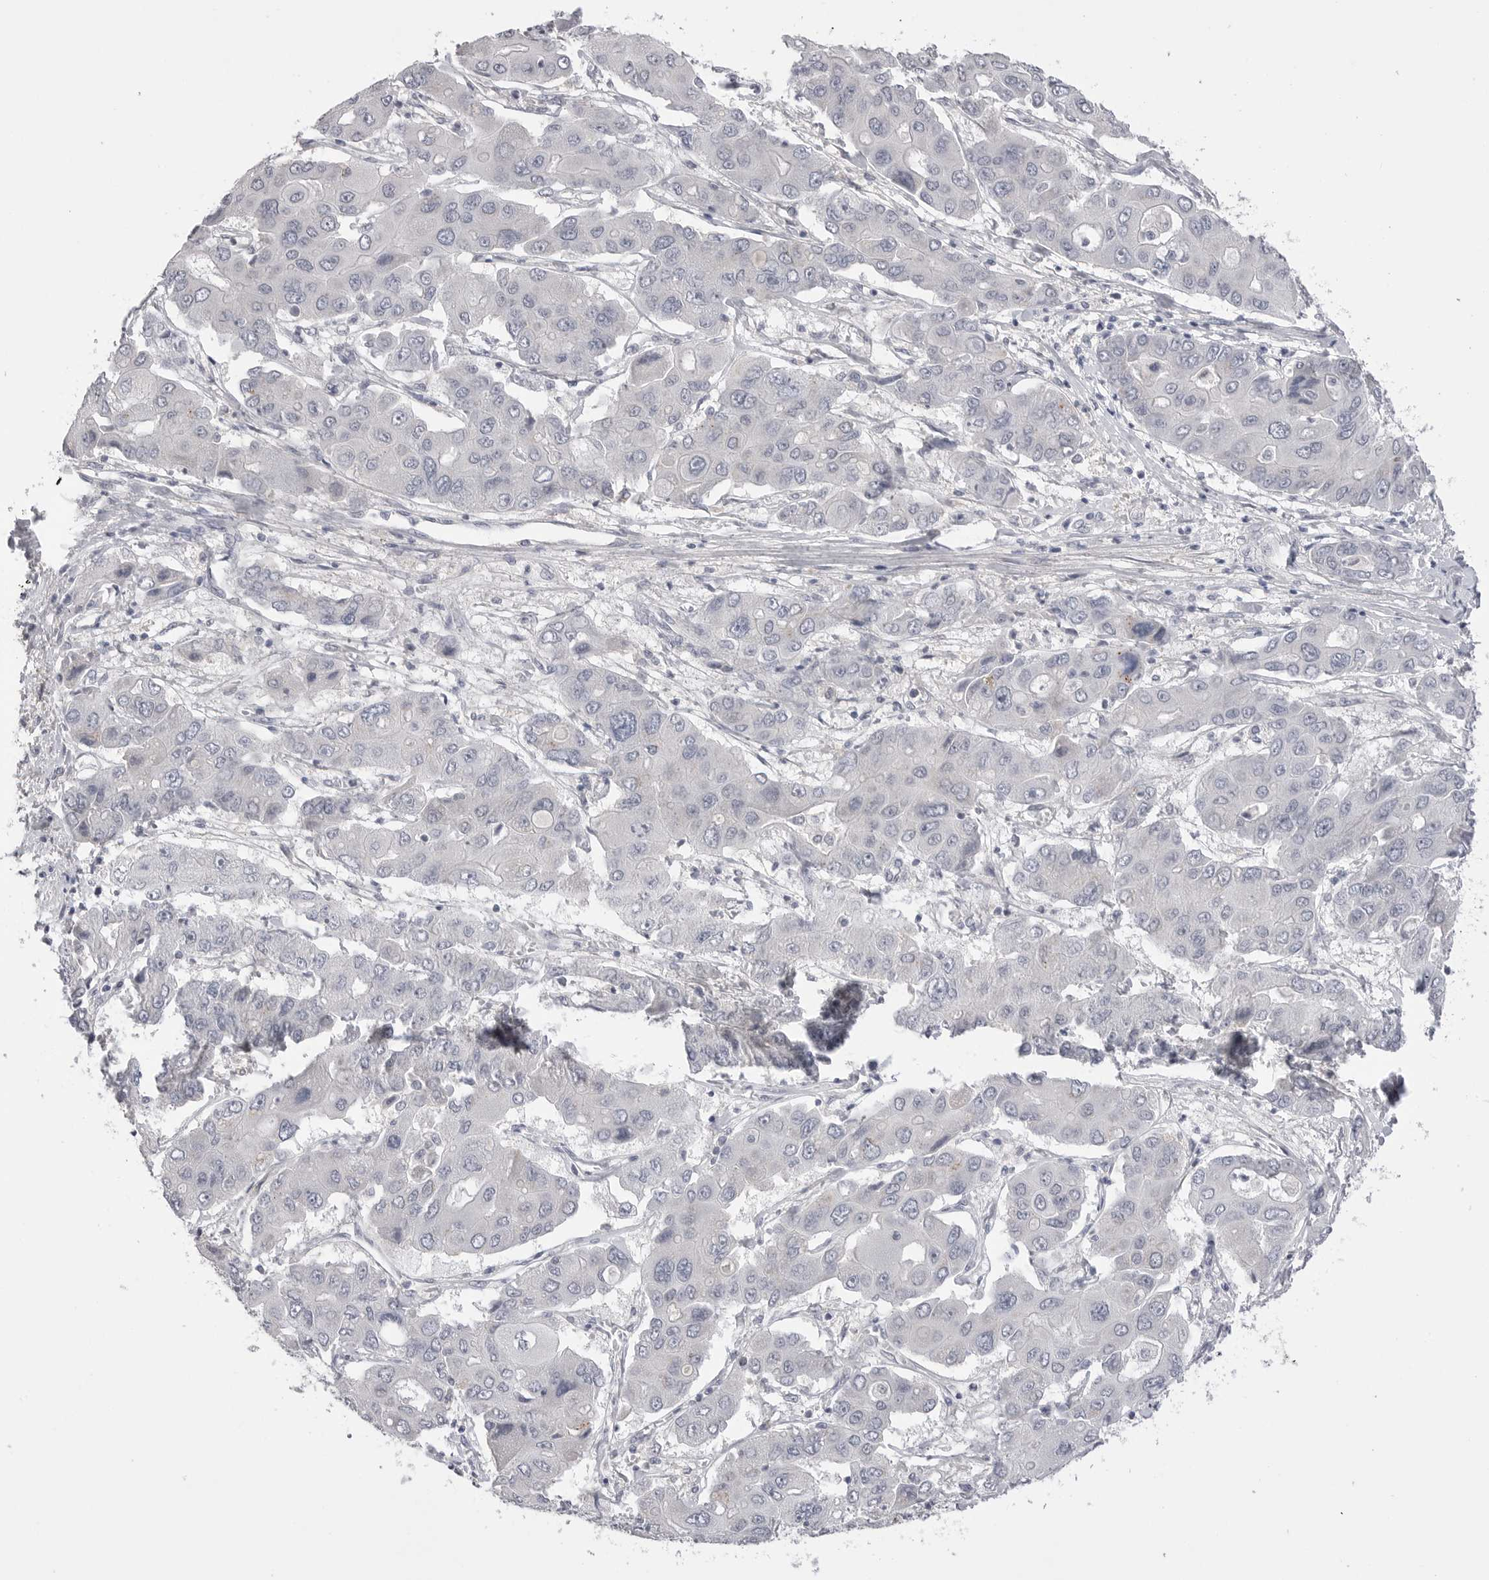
{"staining": {"intensity": "negative", "quantity": "none", "location": "none"}, "tissue": "liver cancer", "cell_type": "Tumor cells", "image_type": "cancer", "snomed": [{"axis": "morphology", "description": "Cholangiocarcinoma"}, {"axis": "topography", "description": "Liver"}], "caption": "Photomicrograph shows no protein positivity in tumor cells of cholangiocarcinoma (liver) tissue. The staining was performed using DAB to visualize the protein expression in brown, while the nuclei were stained in blue with hematoxylin (Magnification: 20x).", "gene": "DLGAP3", "patient": {"sex": "male", "age": 67}}